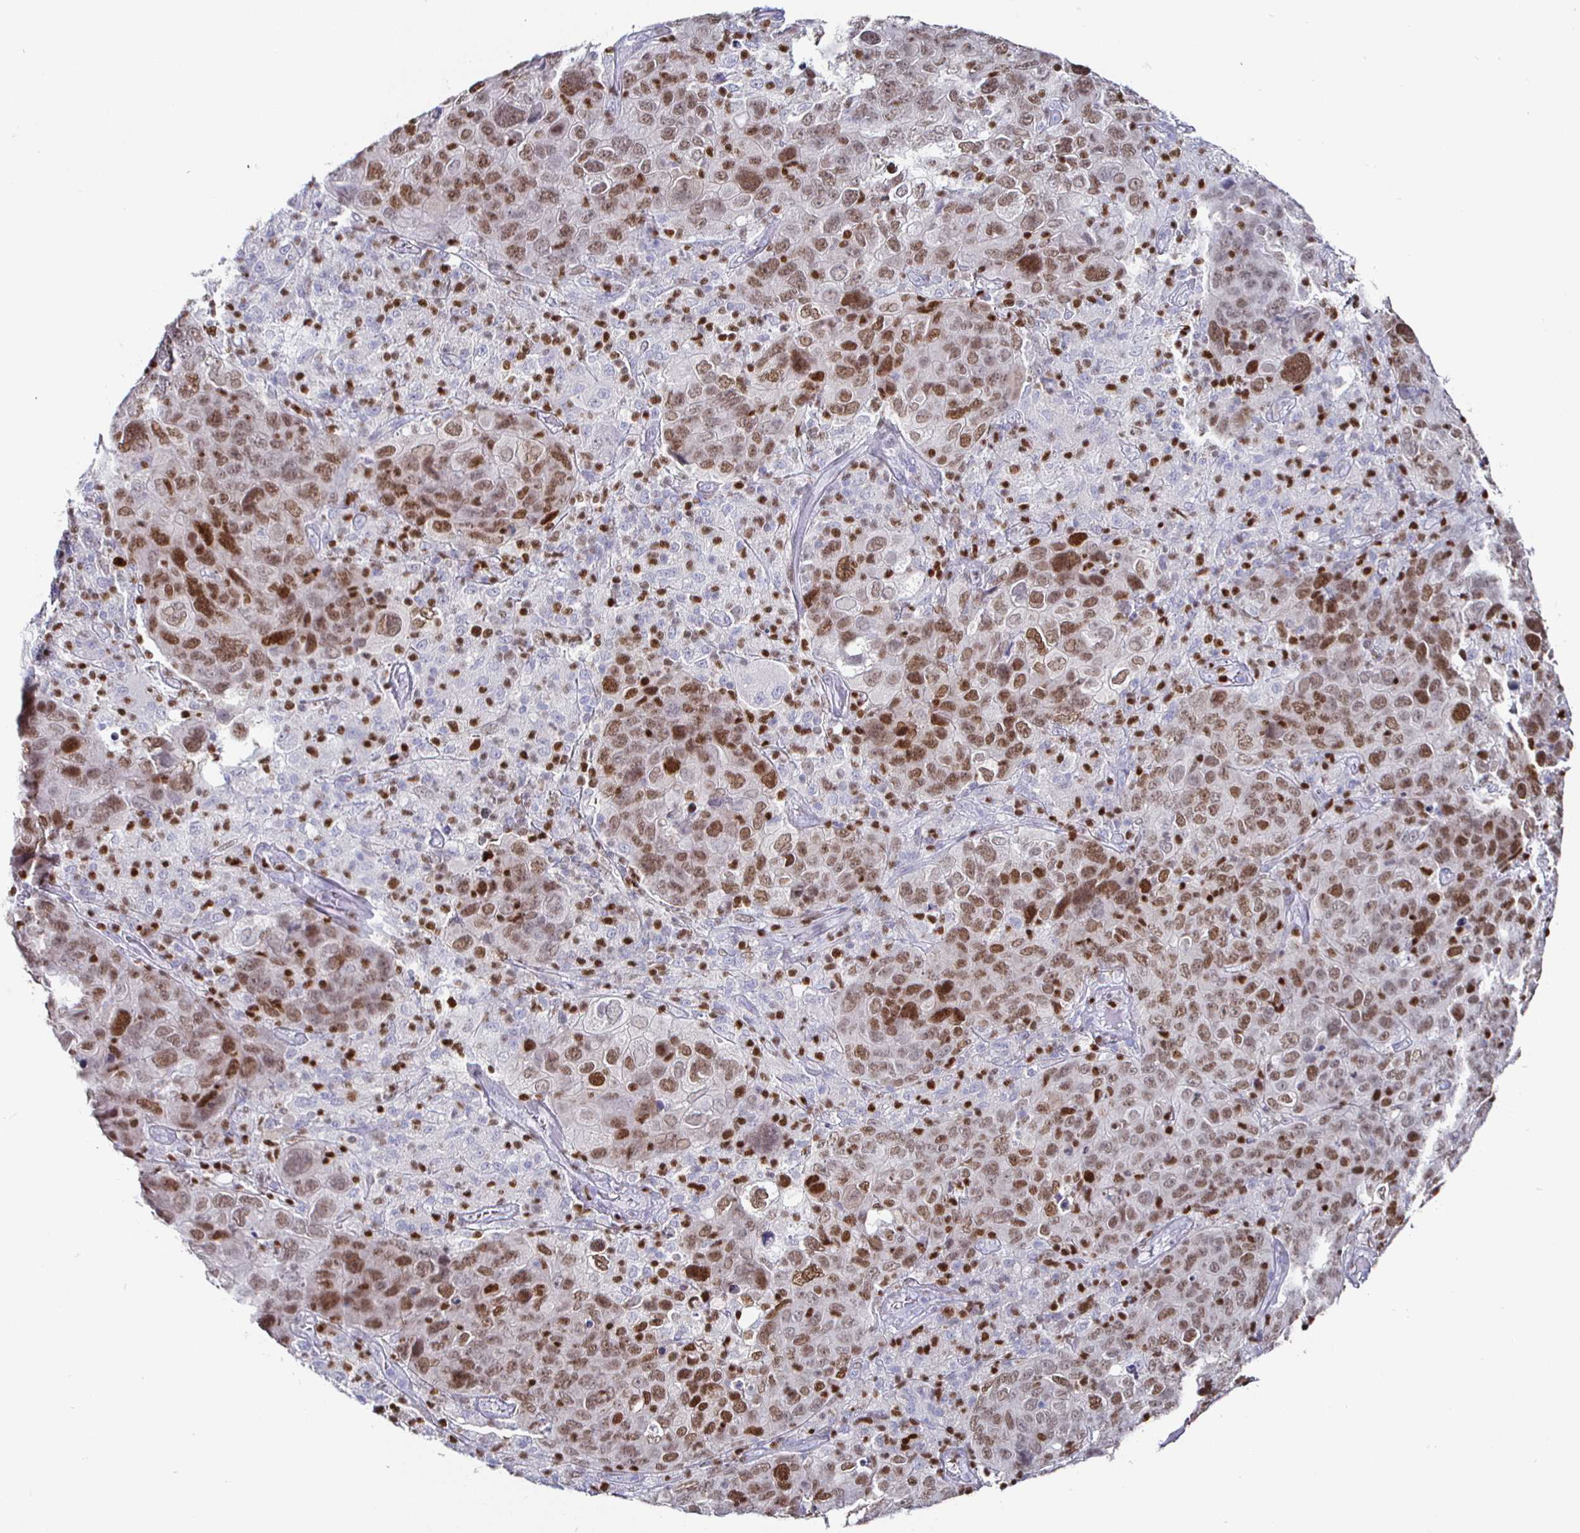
{"staining": {"intensity": "moderate", "quantity": ">75%", "location": "nuclear"}, "tissue": "cervical cancer", "cell_type": "Tumor cells", "image_type": "cancer", "snomed": [{"axis": "morphology", "description": "Squamous cell carcinoma, NOS"}, {"axis": "topography", "description": "Cervix"}], "caption": "Immunohistochemistry (IHC) (DAB) staining of human squamous cell carcinoma (cervical) demonstrates moderate nuclear protein positivity in approximately >75% of tumor cells.", "gene": "RUNX2", "patient": {"sex": "female", "age": 44}}